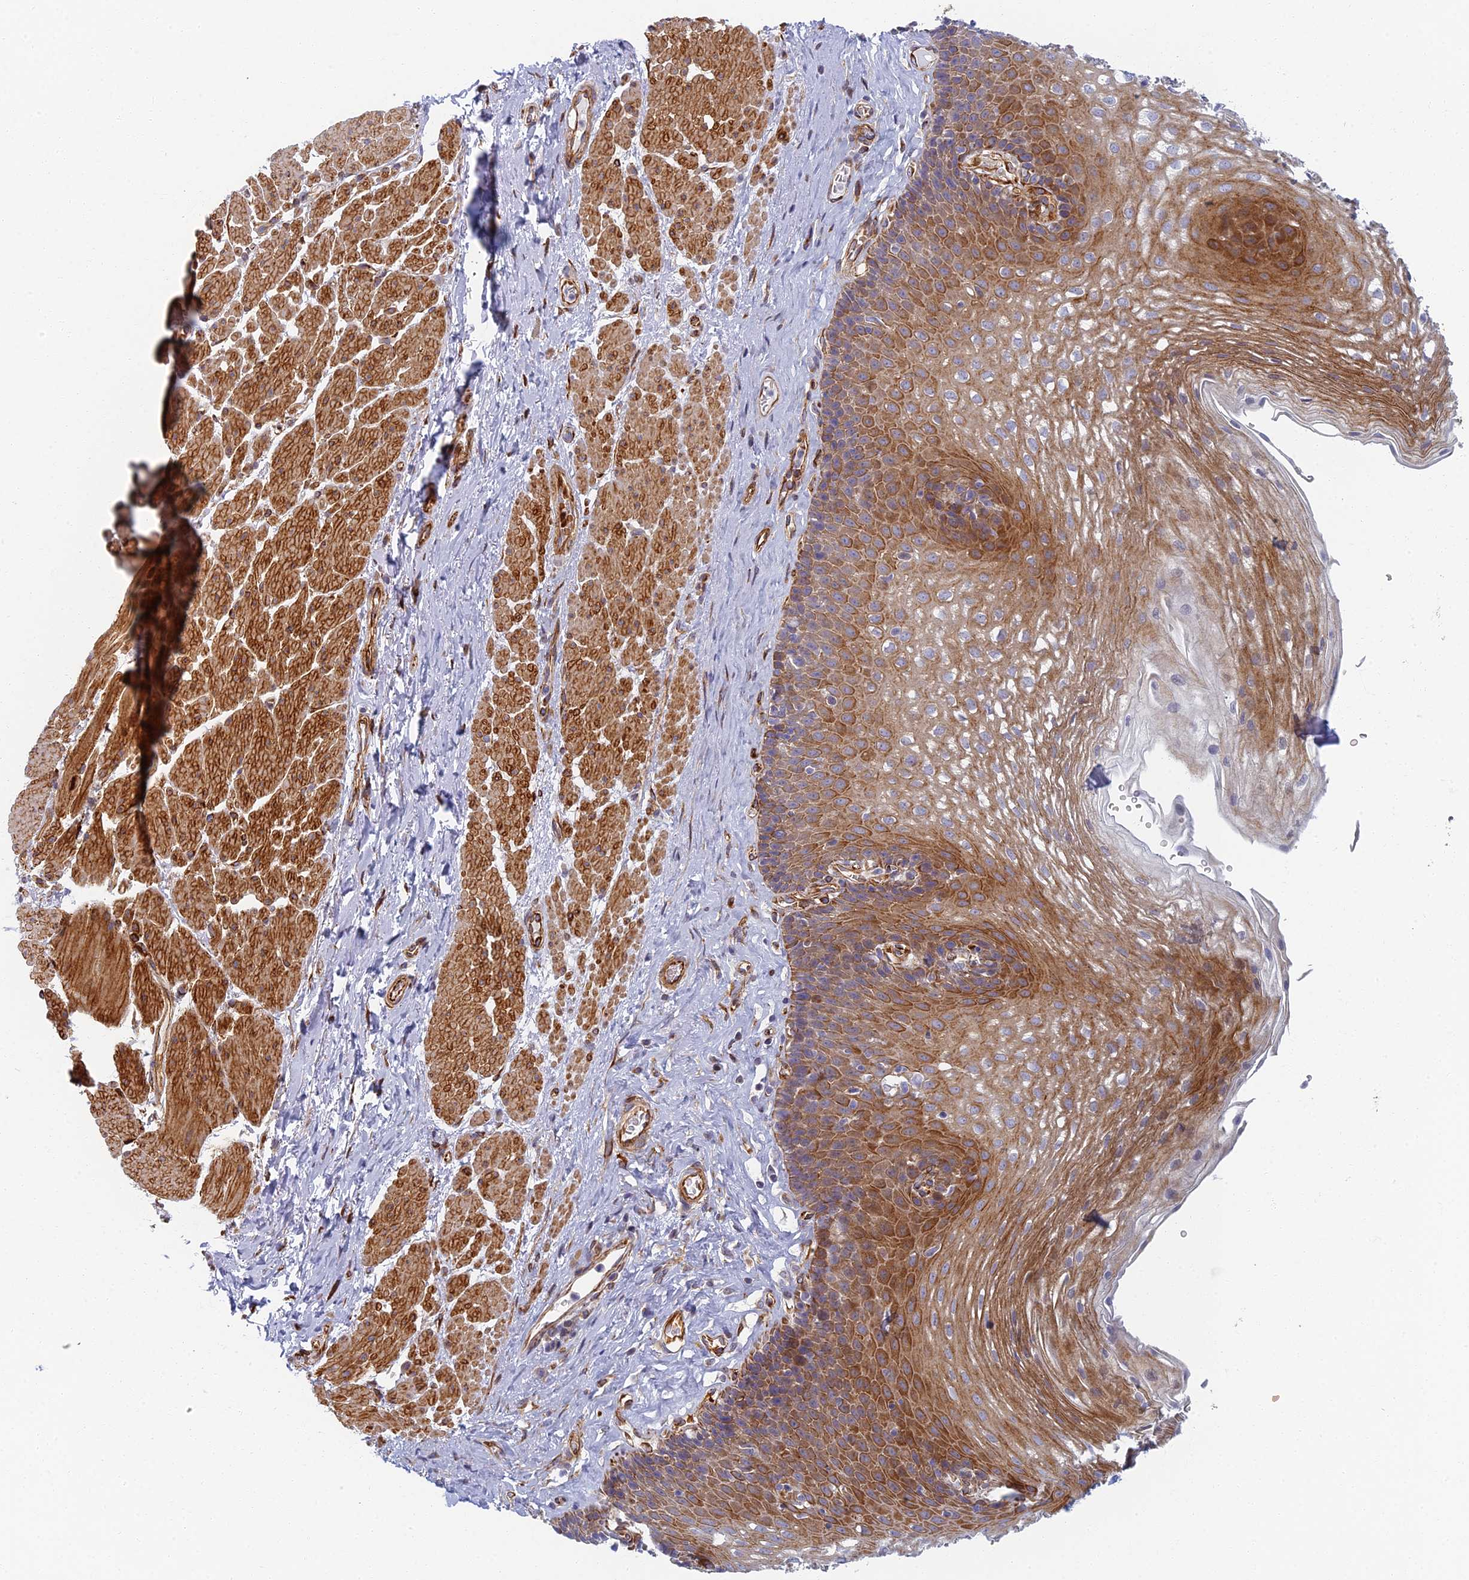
{"staining": {"intensity": "moderate", "quantity": "25%-75%", "location": "cytoplasmic/membranous"}, "tissue": "esophagus", "cell_type": "Squamous epithelial cells", "image_type": "normal", "snomed": [{"axis": "morphology", "description": "Normal tissue, NOS"}, {"axis": "topography", "description": "Esophagus"}], "caption": "Protein analysis of unremarkable esophagus displays moderate cytoplasmic/membranous staining in approximately 25%-75% of squamous epithelial cells. (IHC, brightfield microscopy, high magnification).", "gene": "ABCB10", "patient": {"sex": "female", "age": 66}}